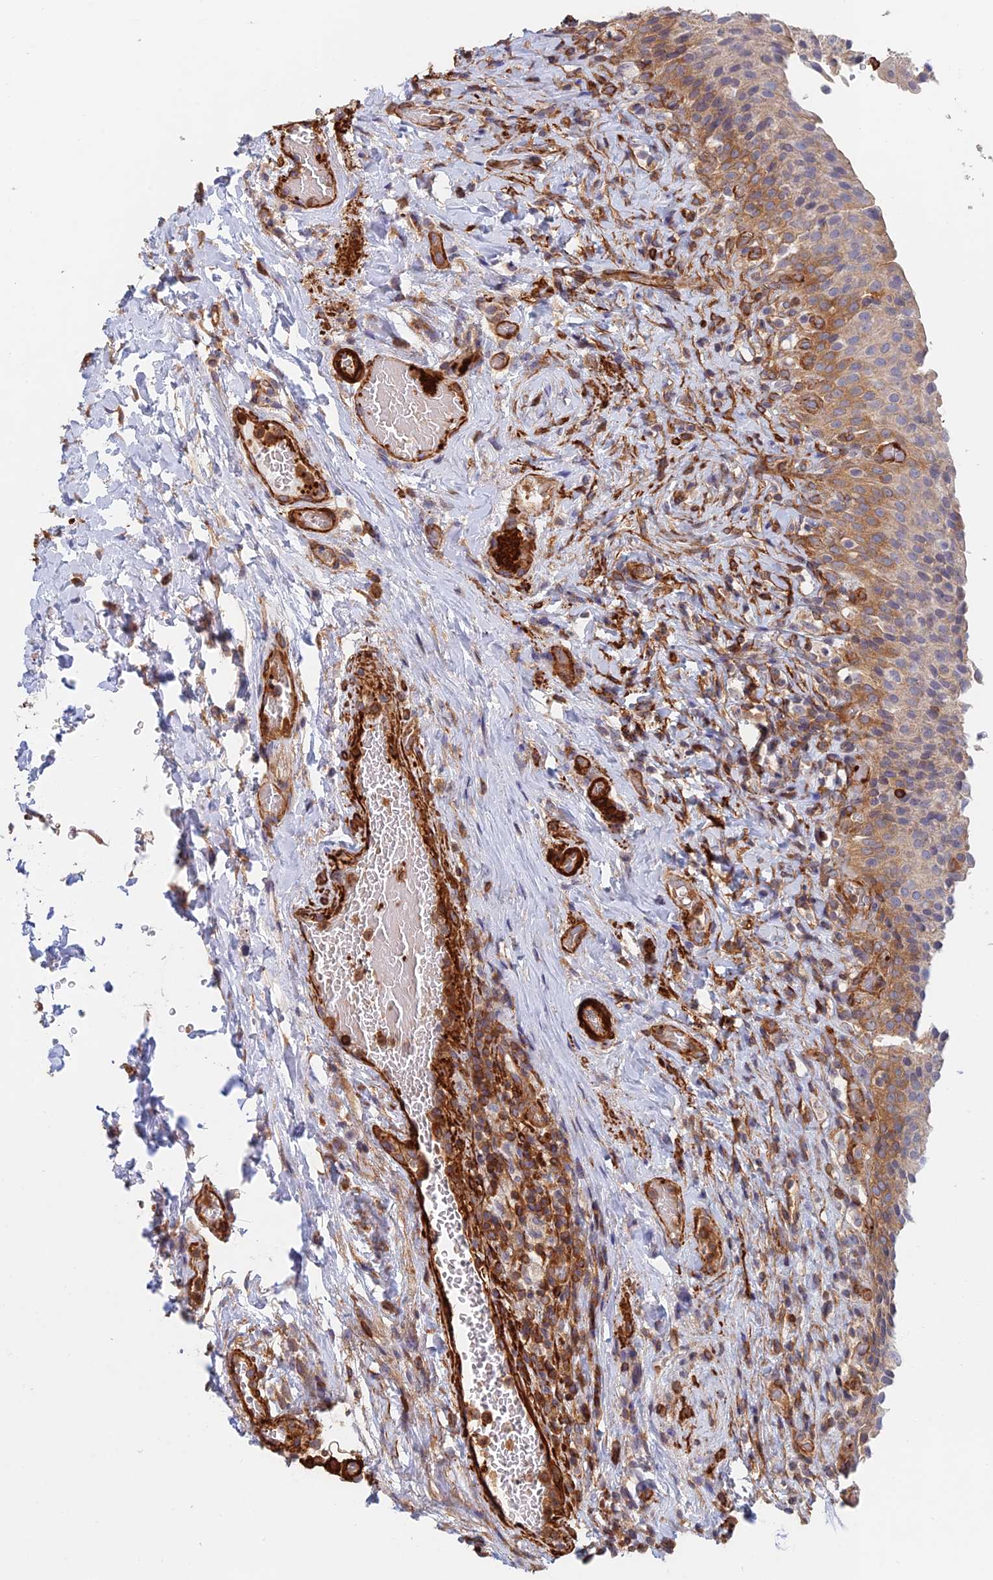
{"staining": {"intensity": "moderate", "quantity": "25%-75%", "location": "cytoplasmic/membranous"}, "tissue": "urinary bladder", "cell_type": "Urothelial cells", "image_type": "normal", "snomed": [{"axis": "morphology", "description": "Normal tissue, NOS"}, {"axis": "morphology", "description": "Inflammation, NOS"}, {"axis": "topography", "description": "Urinary bladder"}], "caption": "IHC image of unremarkable urinary bladder stained for a protein (brown), which demonstrates medium levels of moderate cytoplasmic/membranous staining in approximately 25%-75% of urothelial cells.", "gene": "PAK4", "patient": {"sex": "male", "age": 64}}